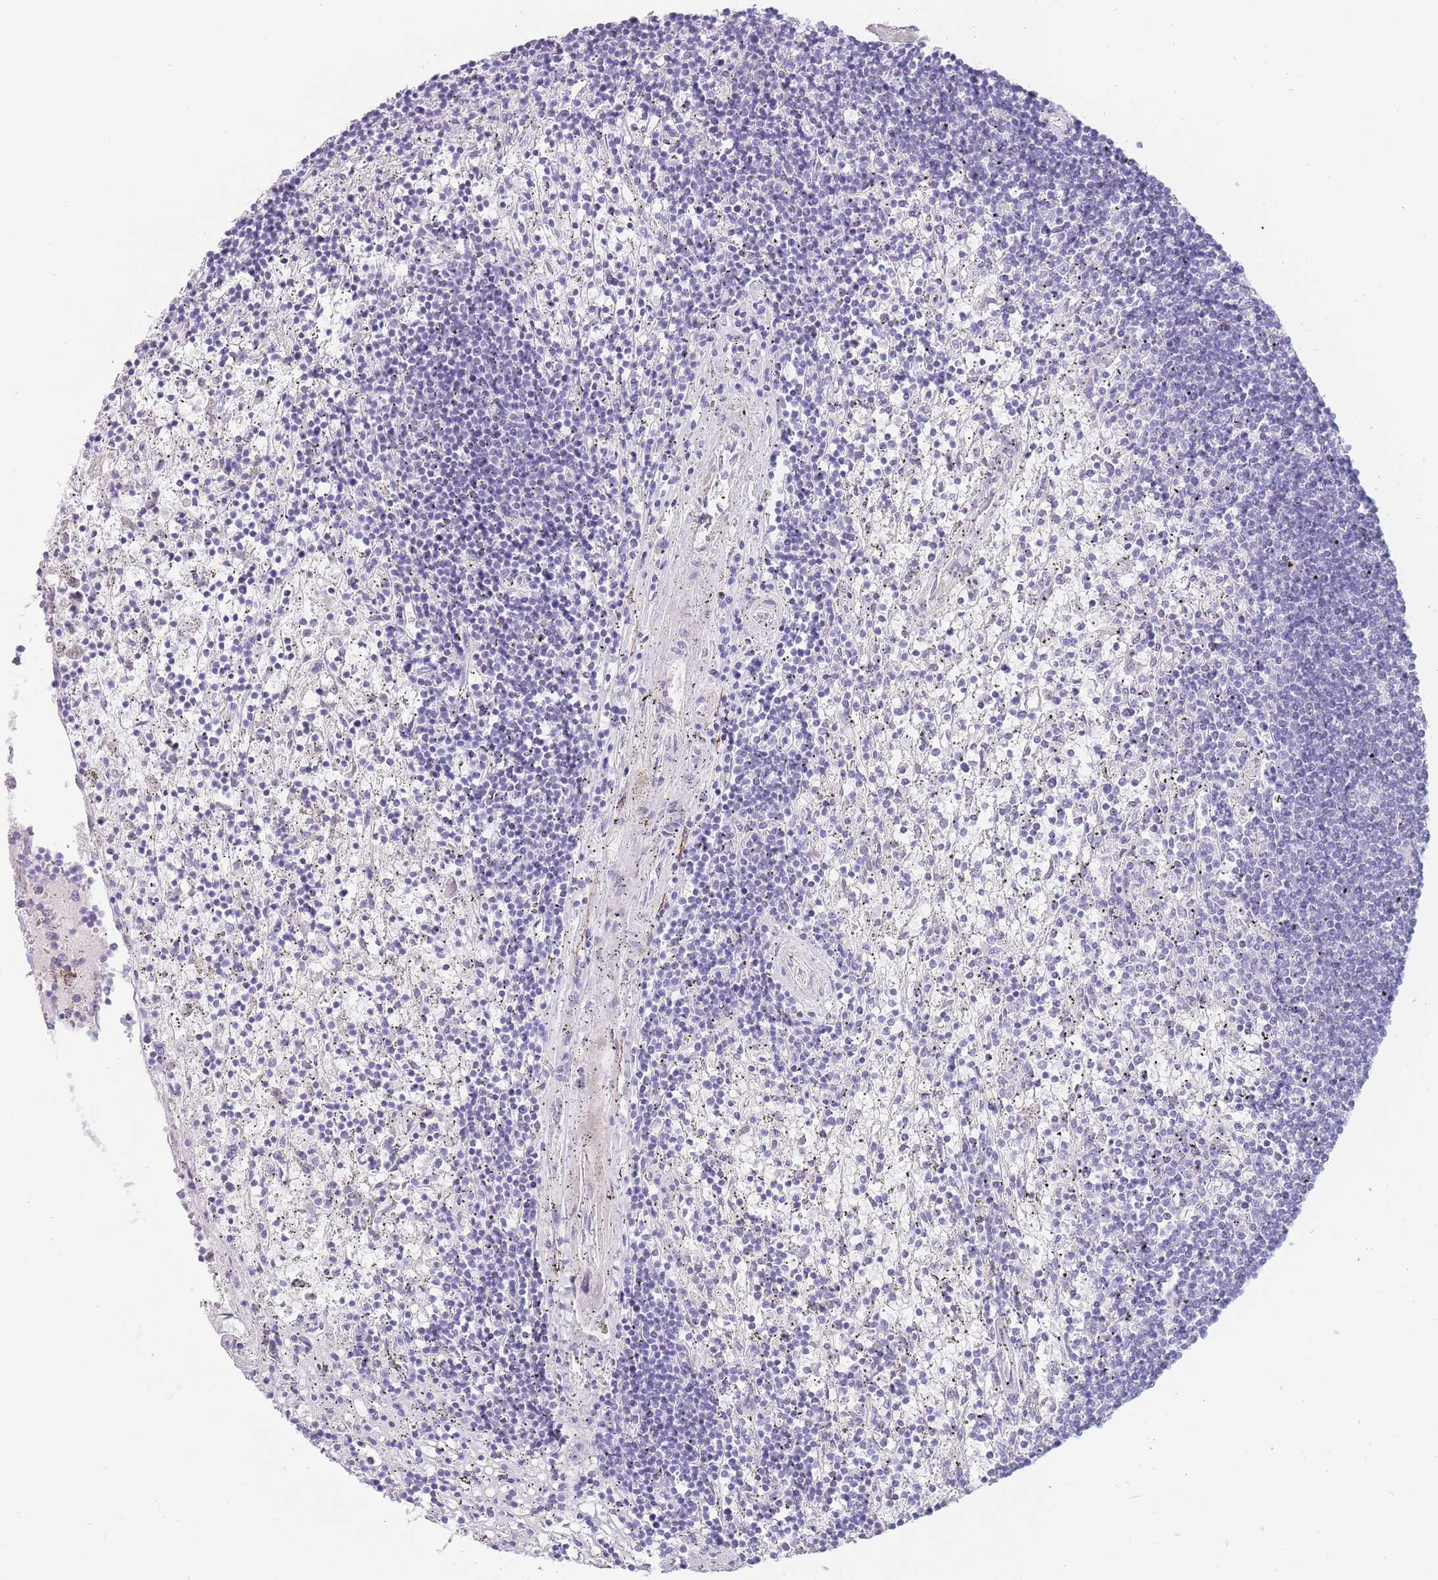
{"staining": {"intensity": "negative", "quantity": "none", "location": "none"}, "tissue": "lymphoma", "cell_type": "Tumor cells", "image_type": "cancer", "snomed": [{"axis": "morphology", "description": "Malignant lymphoma, non-Hodgkin's type, Low grade"}, {"axis": "topography", "description": "Spleen"}], "caption": "A high-resolution image shows immunohistochemistry staining of malignant lymphoma, non-Hodgkin's type (low-grade), which reveals no significant positivity in tumor cells.", "gene": "UPK1A", "patient": {"sex": "male", "age": 76}}